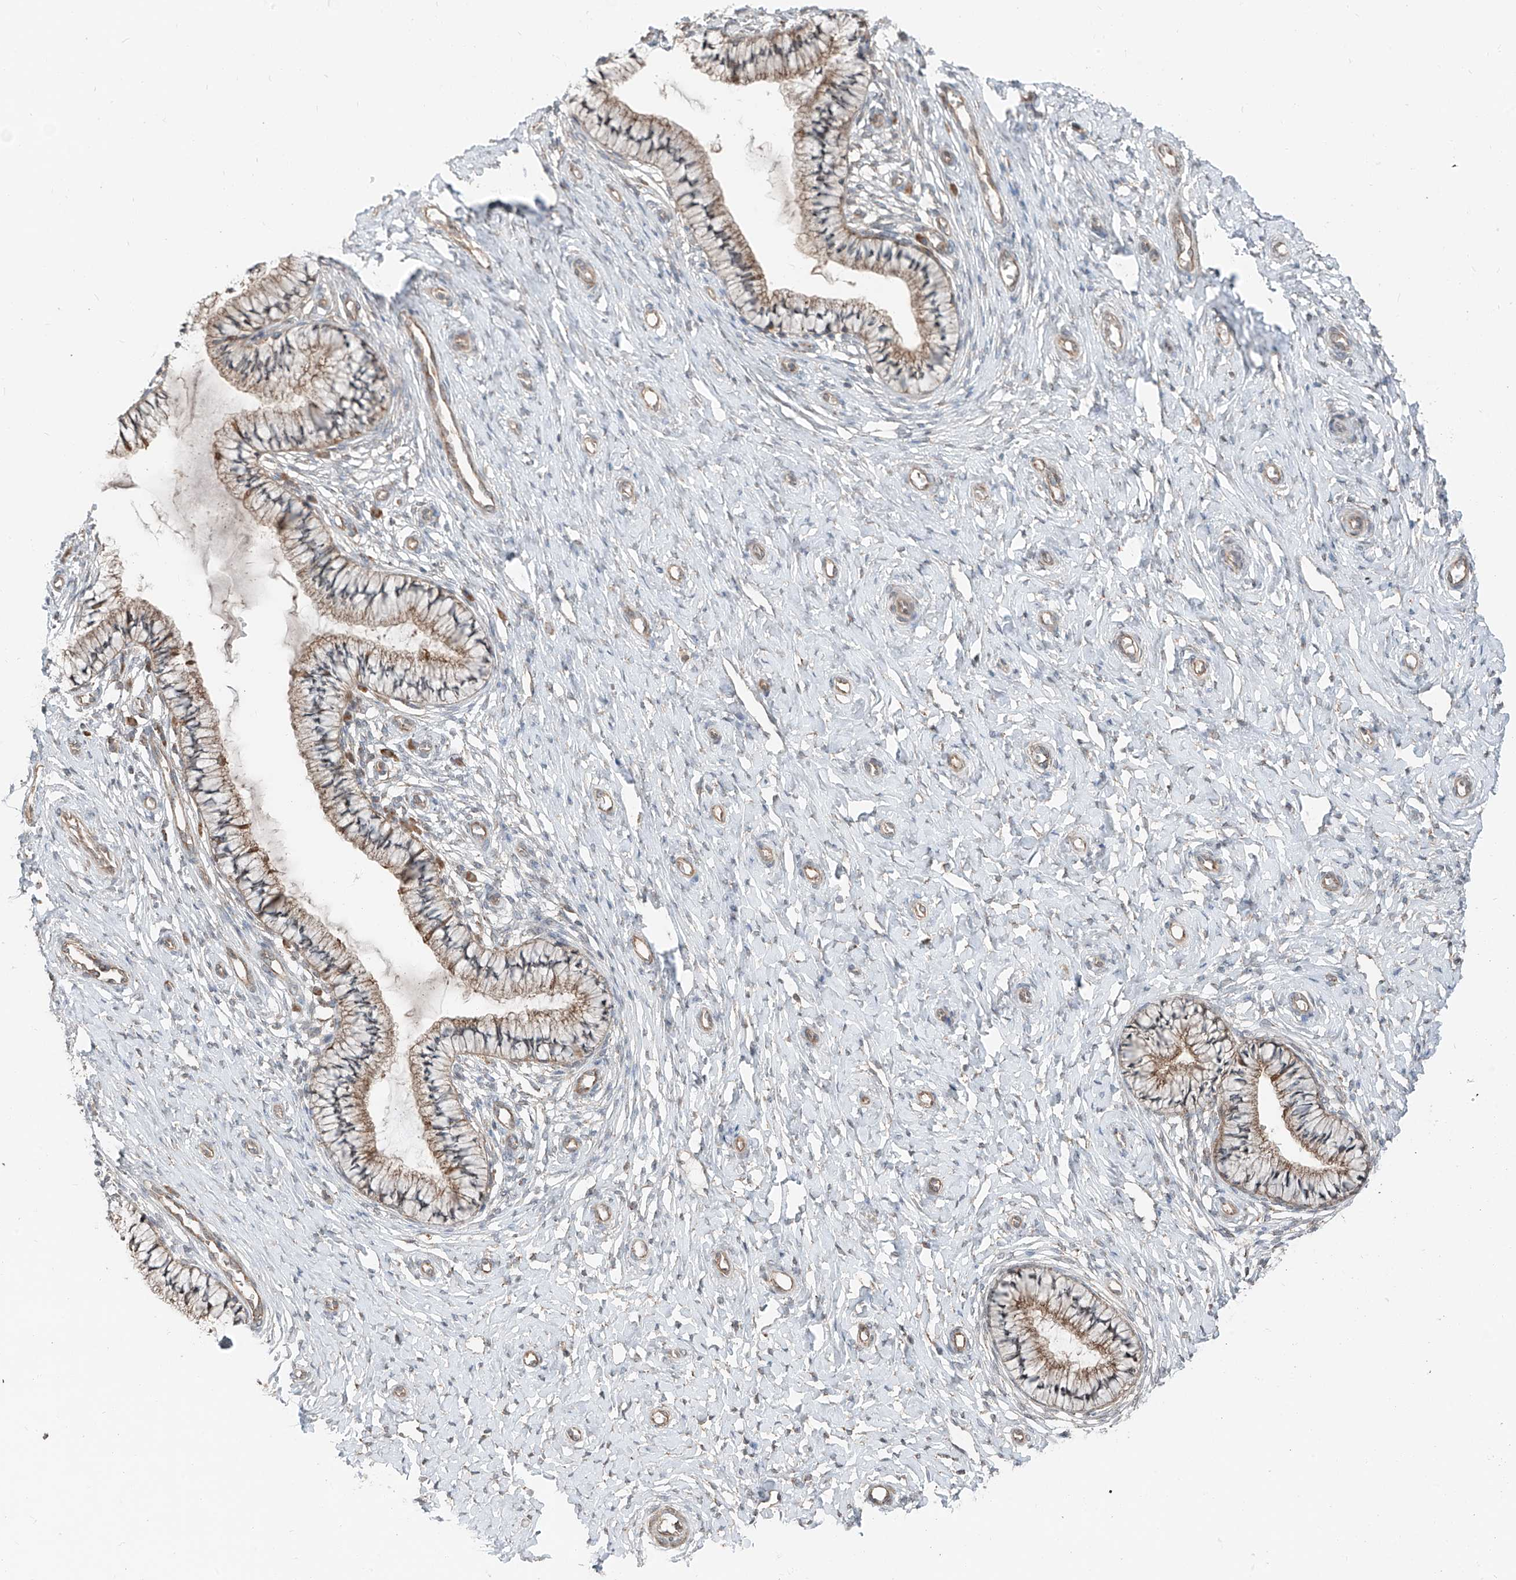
{"staining": {"intensity": "moderate", "quantity": ">75%", "location": "cytoplasmic/membranous"}, "tissue": "cervix", "cell_type": "Glandular cells", "image_type": "normal", "snomed": [{"axis": "morphology", "description": "Normal tissue, NOS"}, {"axis": "topography", "description": "Cervix"}], "caption": "A brown stain shows moderate cytoplasmic/membranous expression of a protein in glandular cells of normal human cervix.", "gene": "CEP162", "patient": {"sex": "female", "age": 36}}